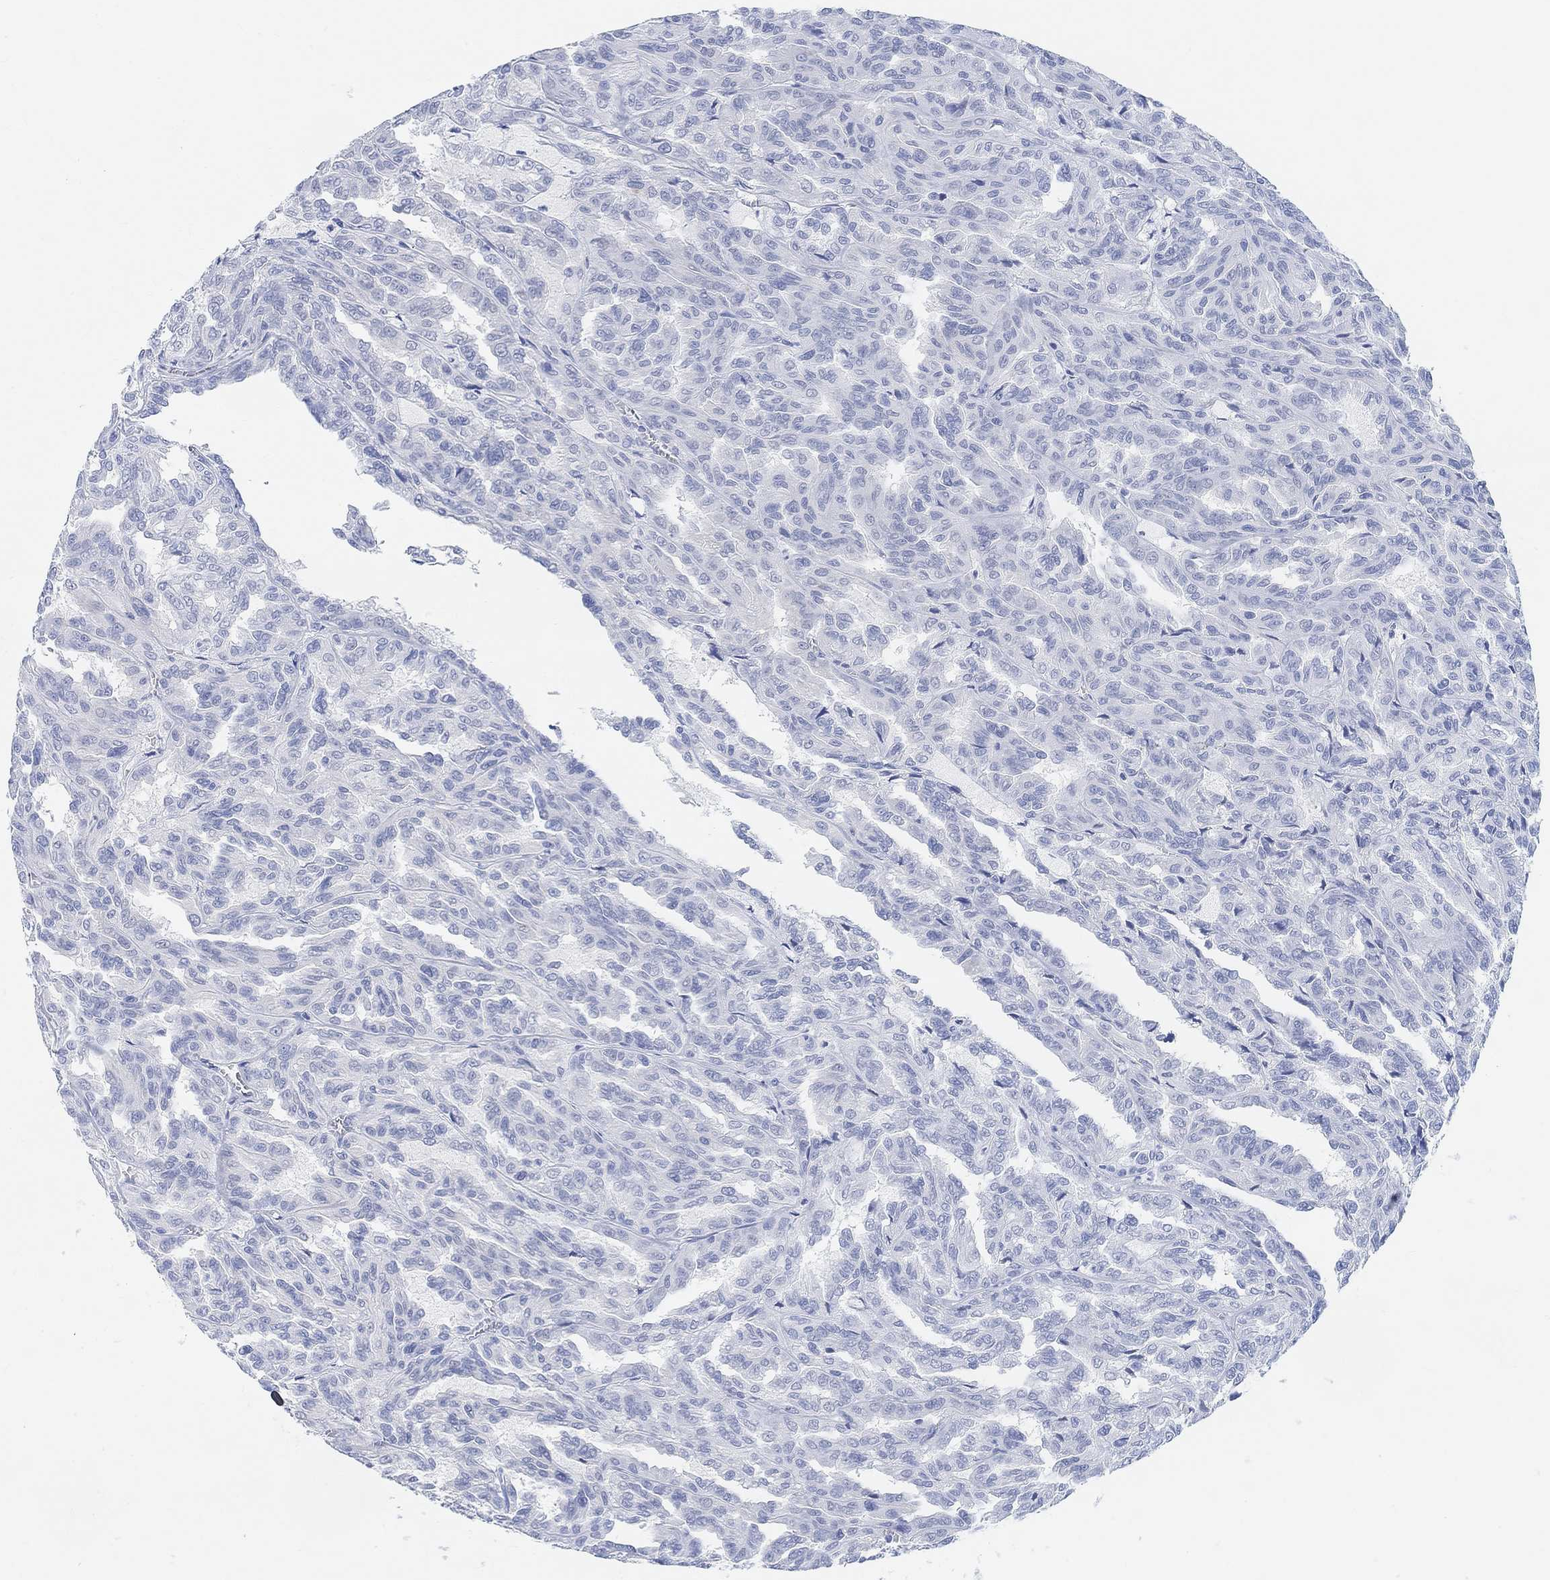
{"staining": {"intensity": "negative", "quantity": "none", "location": "none"}, "tissue": "renal cancer", "cell_type": "Tumor cells", "image_type": "cancer", "snomed": [{"axis": "morphology", "description": "Adenocarcinoma, NOS"}, {"axis": "topography", "description": "Kidney"}], "caption": "Human renal cancer (adenocarcinoma) stained for a protein using immunohistochemistry reveals no positivity in tumor cells.", "gene": "ENO4", "patient": {"sex": "male", "age": 79}}